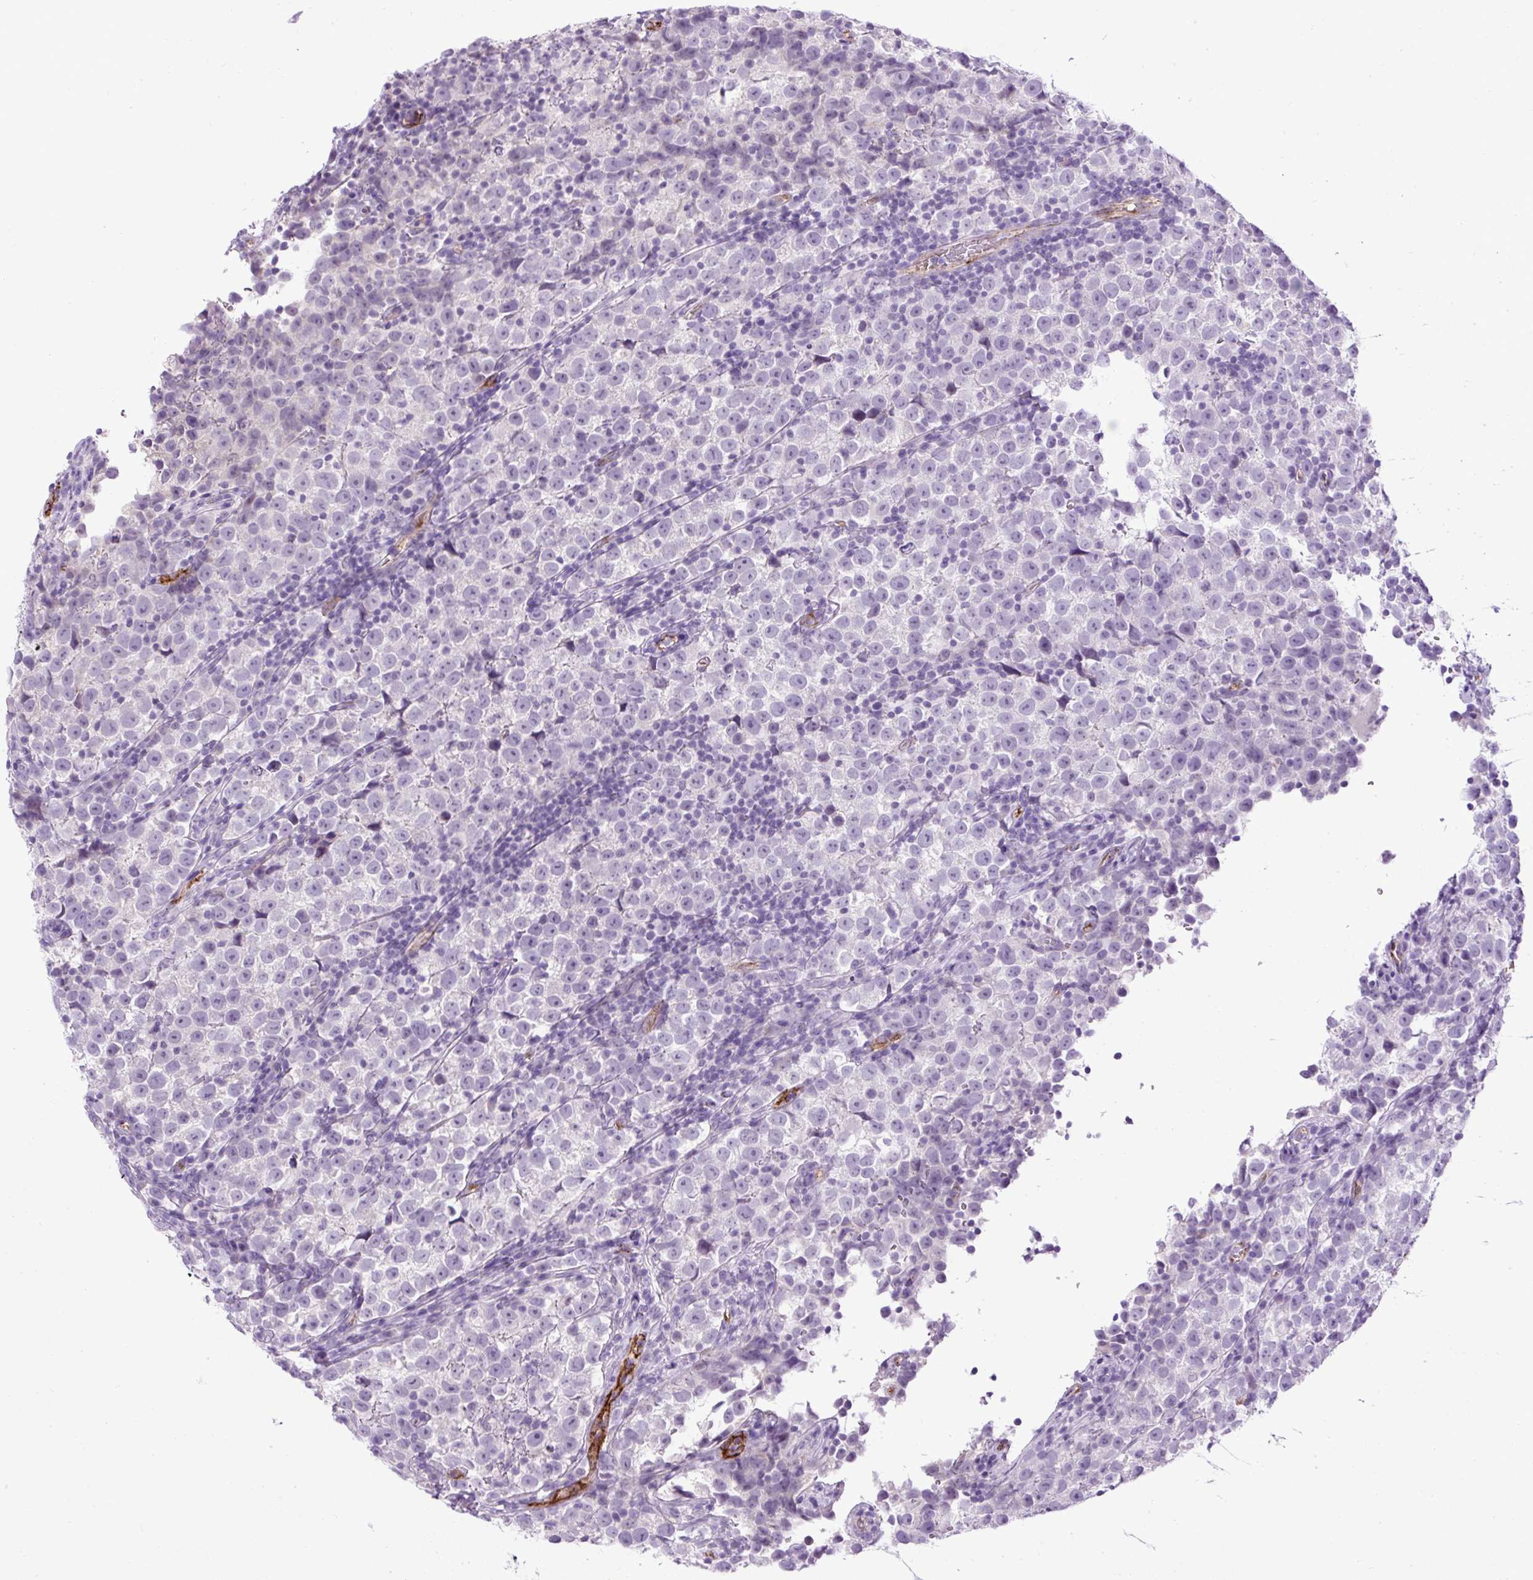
{"staining": {"intensity": "negative", "quantity": "none", "location": "none"}, "tissue": "testis cancer", "cell_type": "Tumor cells", "image_type": "cancer", "snomed": [{"axis": "morphology", "description": "Normal tissue, NOS"}, {"axis": "morphology", "description": "Seminoma, NOS"}, {"axis": "topography", "description": "Testis"}], "caption": "A high-resolution micrograph shows IHC staining of seminoma (testis), which demonstrates no significant expression in tumor cells.", "gene": "LEFTY2", "patient": {"sex": "male", "age": 43}}